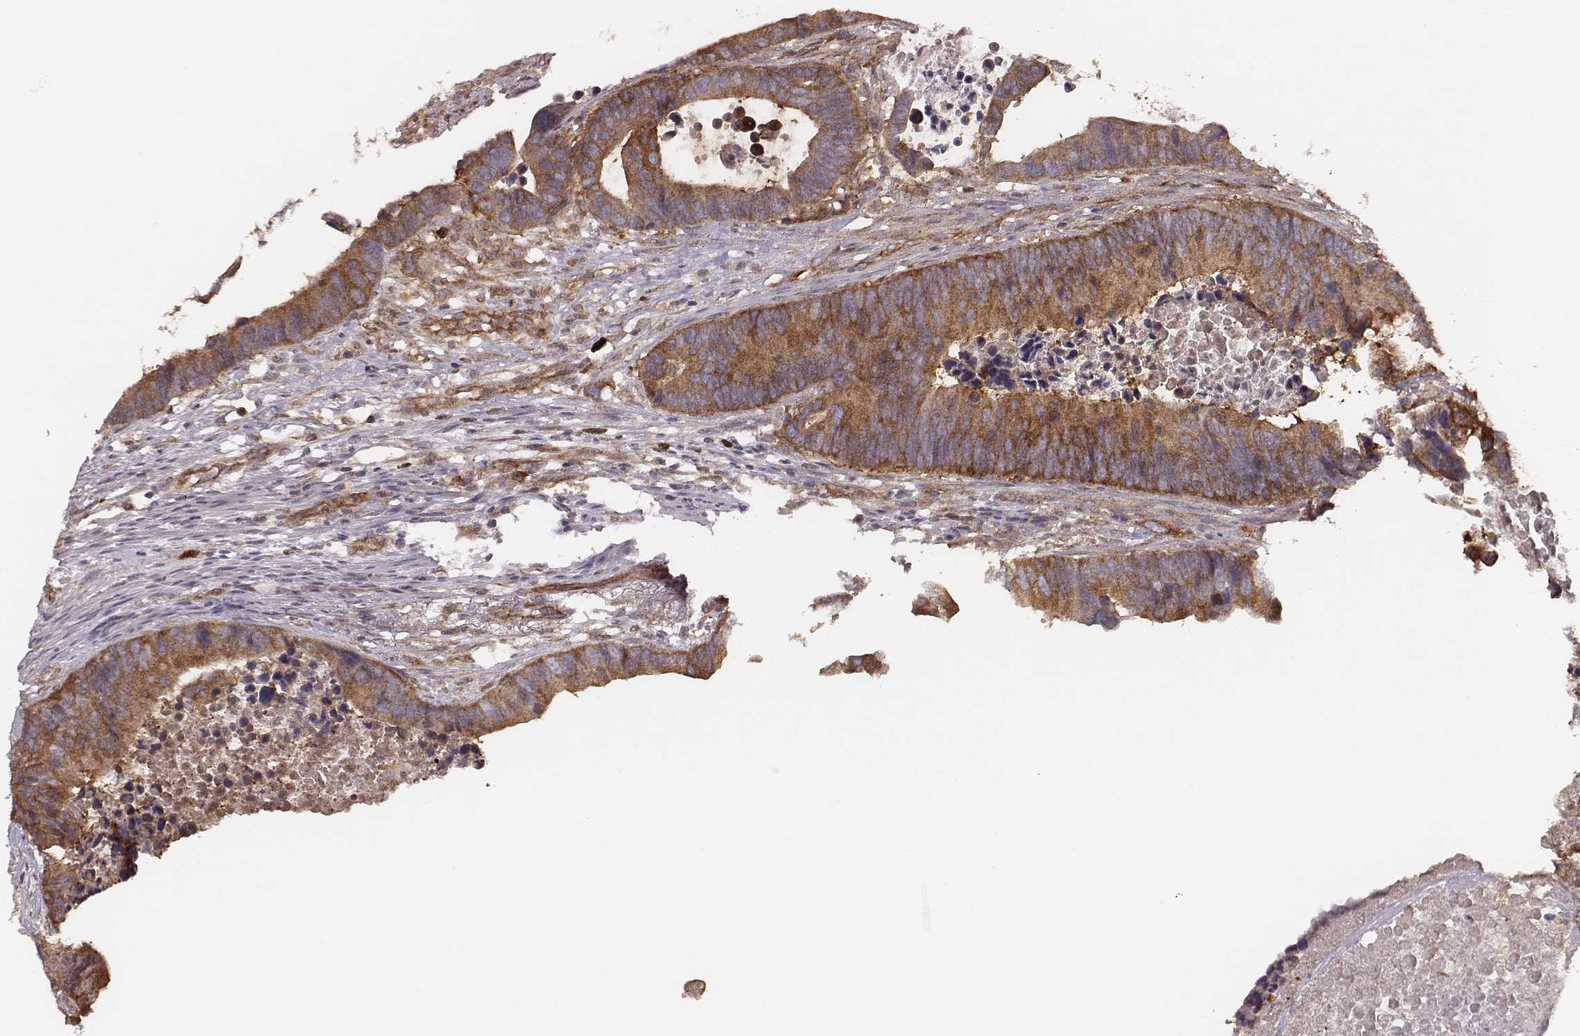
{"staining": {"intensity": "strong", "quantity": ">75%", "location": "cytoplasmic/membranous"}, "tissue": "colorectal cancer", "cell_type": "Tumor cells", "image_type": "cancer", "snomed": [{"axis": "morphology", "description": "Adenocarcinoma, NOS"}, {"axis": "topography", "description": "Colon"}], "caption": "Colorectal cancer (adenocarcinoma) stained for a protein (brown) shows strong cytoplasmic/membranous positive expression in approximately >75% of tumor cells.", "gene": "CARS1", "patient": {"sex": "female", "age": 87}}